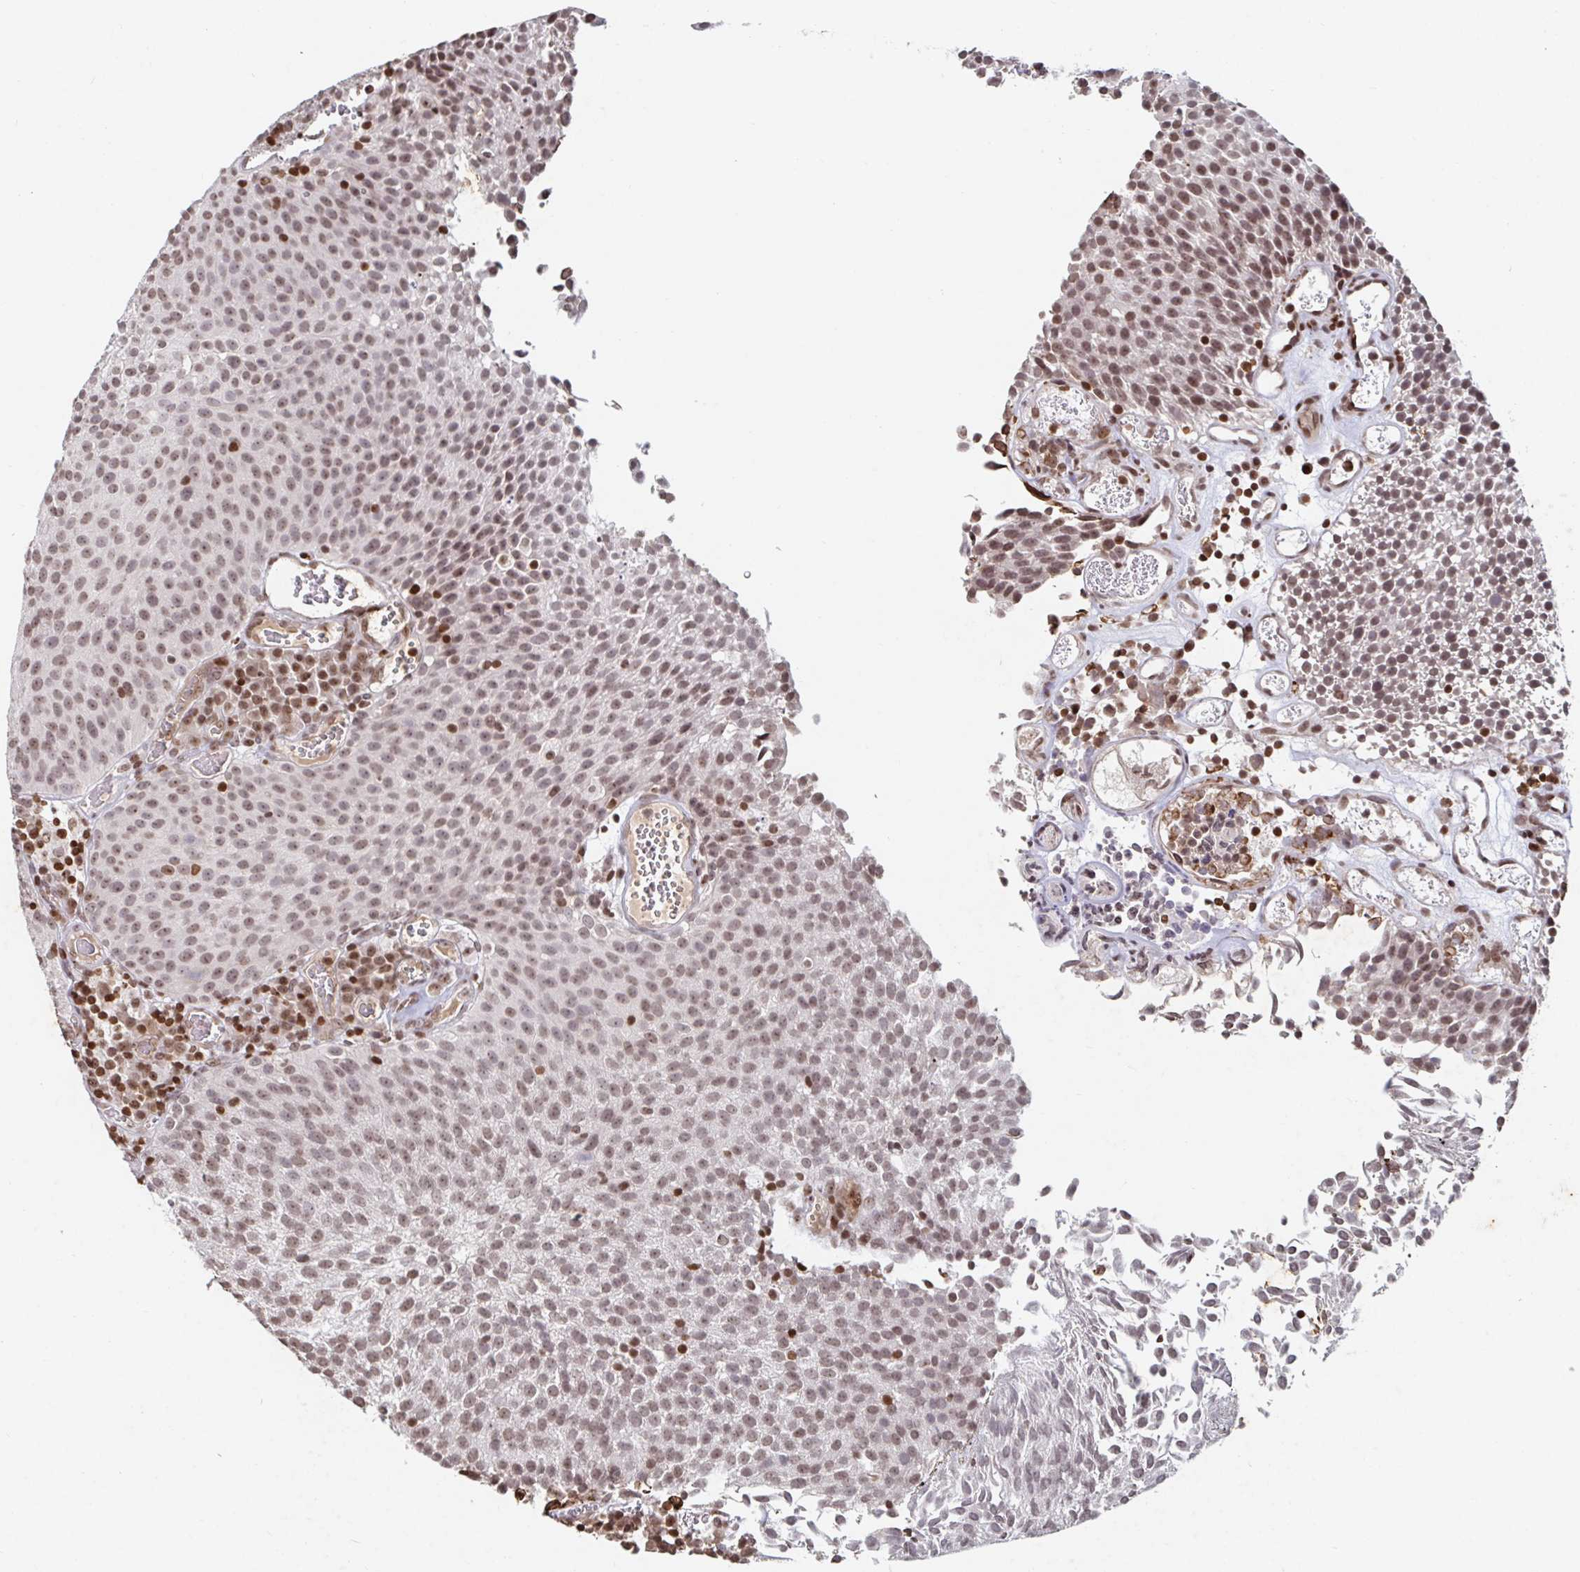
{"staining": {"intensity": "moderate", "quantity": ">75%", "location": "nuclear"}, "tissue": "urothelial cancer", "cell_type": "Tumor cells", "image_type": "cancer", "snomed": [{"axis": "morphology", "description": "Urothelial carcinoma, Low grade"}, {"axis": "topography", "description": "Urinary bladder"}], "caption": "Protein staining of urothelial cancer tissue shows moderate nuclear expression in approximately >75% of tumor cells. The protein is stained brown, and the nuclei are stained in blue (DAB (3,3'-diaminobenzidine) IHC with brightfield microscopy, high magnification).", "gene": "C19orf53", "patient": {"sex": "female", "age": 79}}